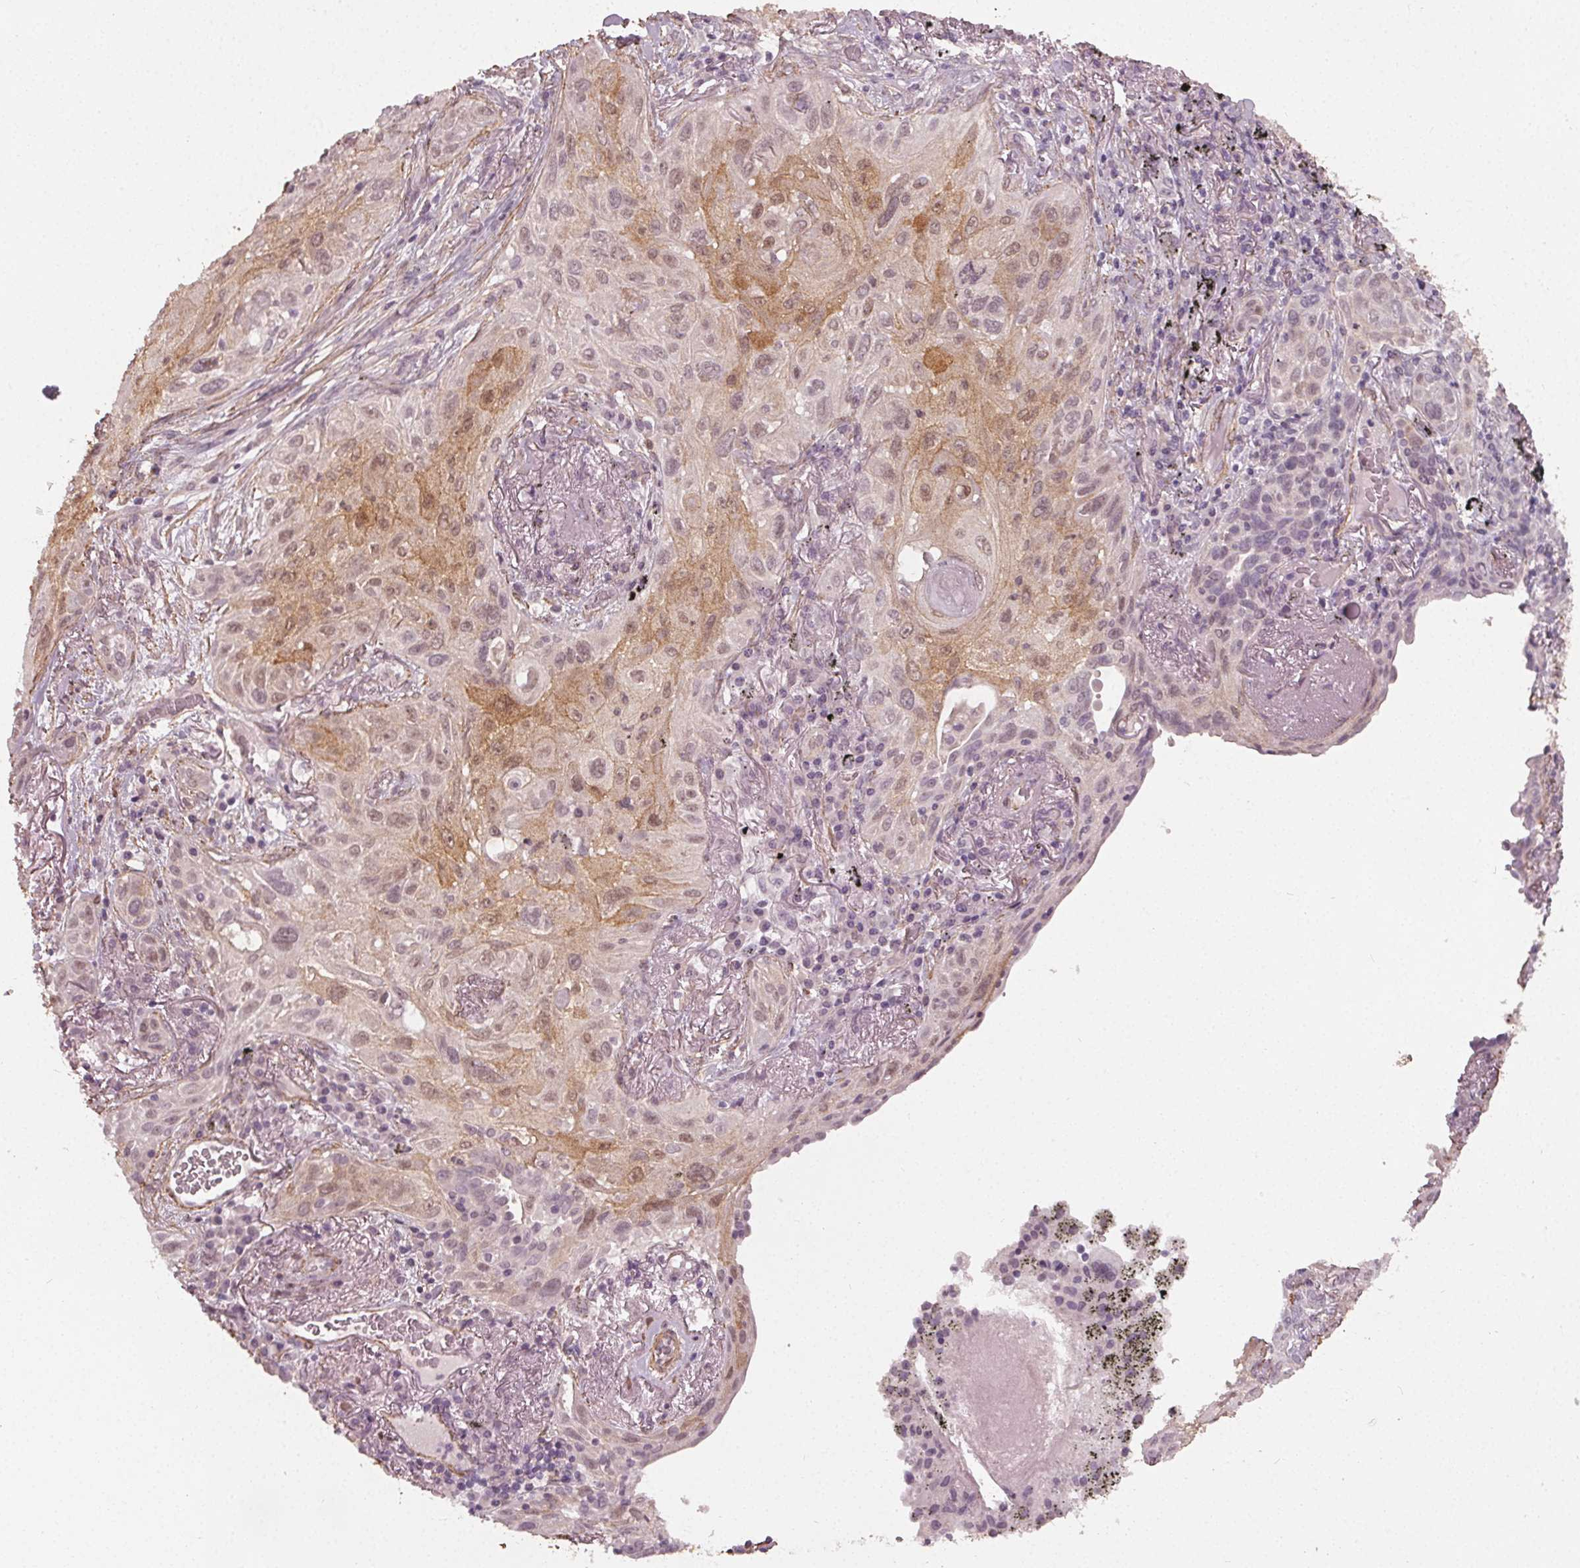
{"staining": {"intensity": "moderate", "quantity": "<25%", "location": "cytoplasmic/membranous,nuclear"}, "tissue": "lung cancer", "cell_type": "Tumor cells", "image_type": "cancer", "snomed": [{"axis": "morphology", "description": "Squamous cell carcinoma, NOS"}, {"axis": "topography", "description": "Lung"}], "caption": "Immunohistochemical staining of human lung cancer shows low levels of moderate cytoplasmic/membranous and nuclear expression in approximately <25% of tumor cells.", "gene": "PKP1", "patient": {"sex": "male", "age": 79}}